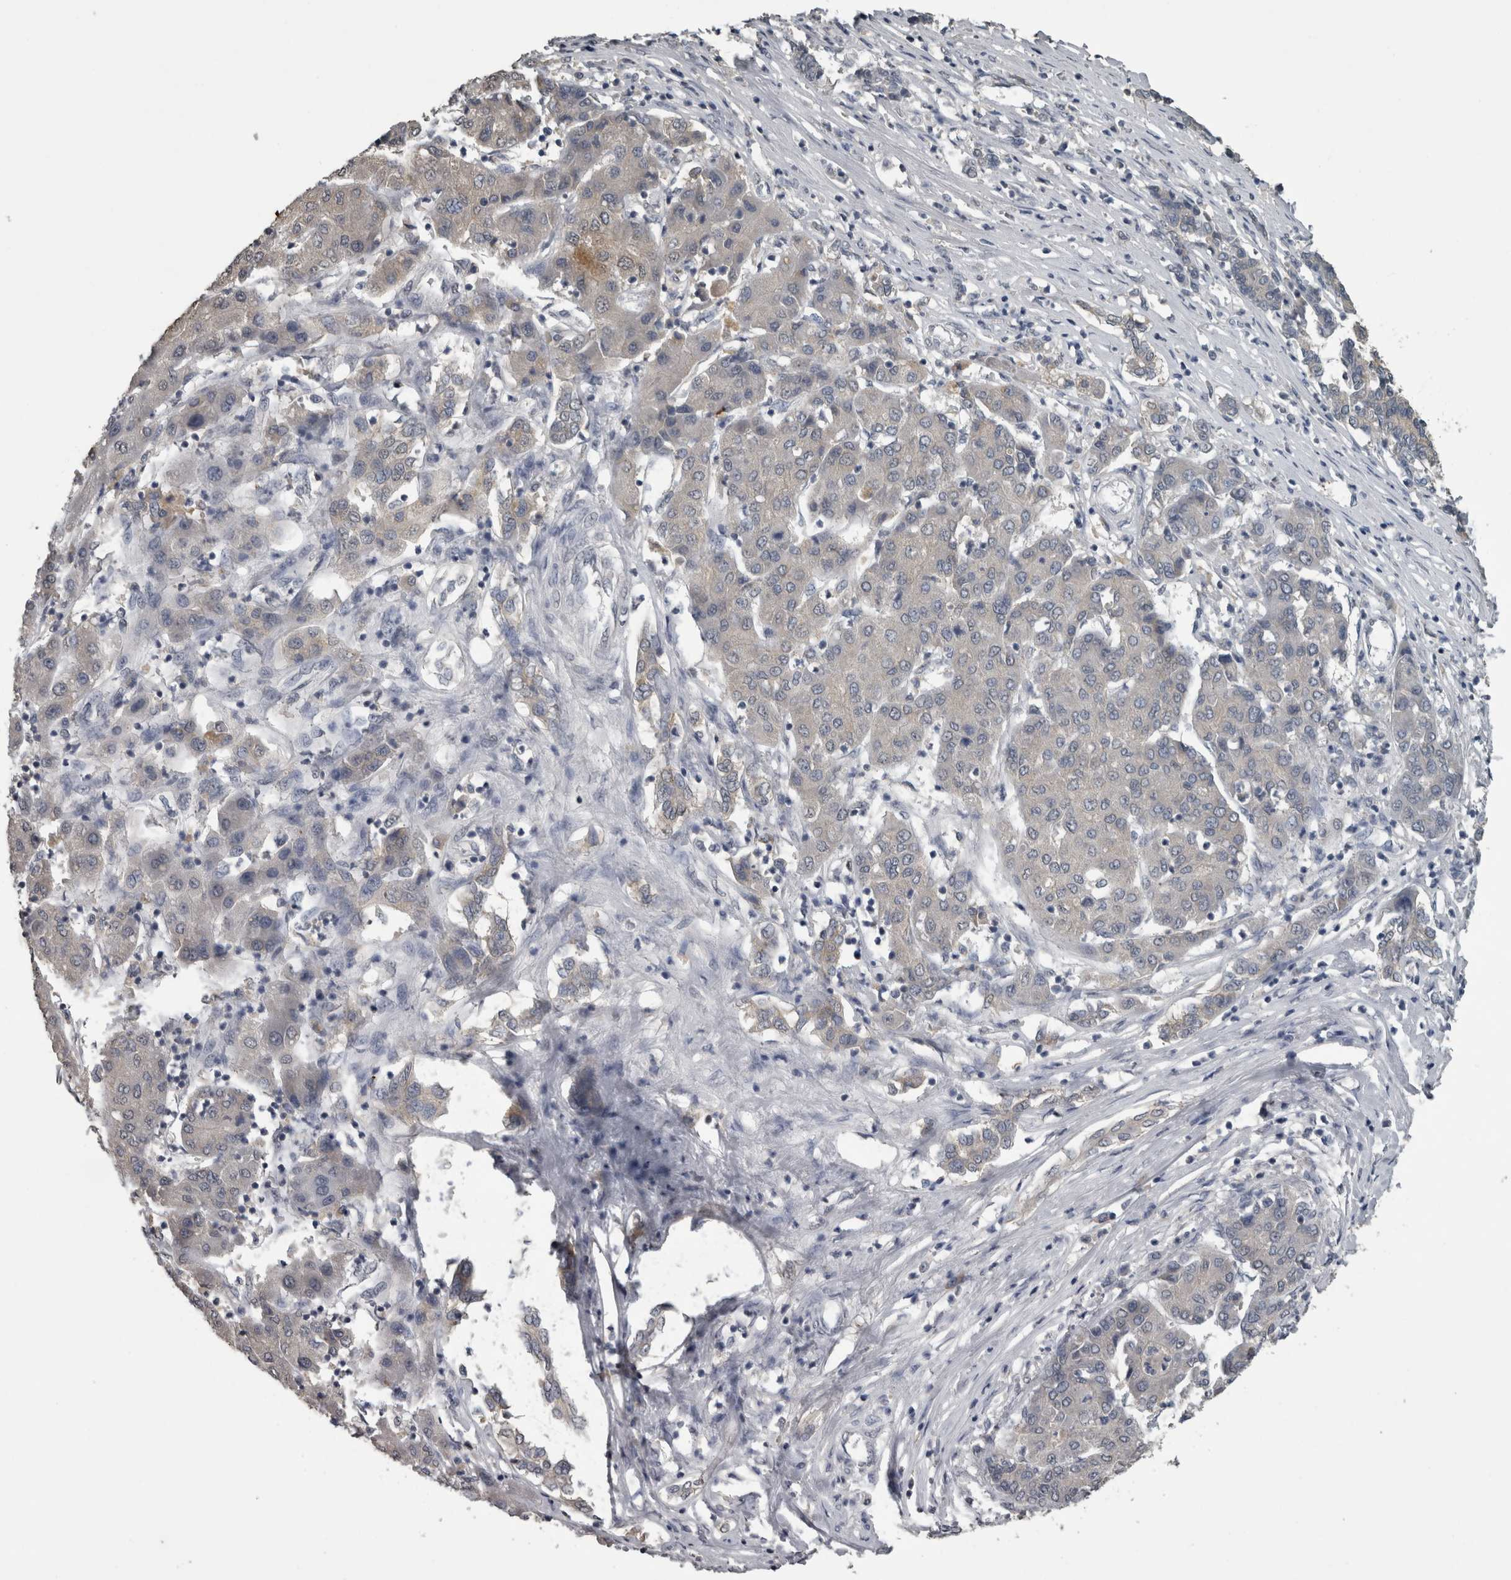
{"staining": {"intensity": "negative", "quantity": "none", "location": "none"}, "tissue": "liver cancer", "cell_type": "Tumor cells", "image_type": "cancer", "snomed": [{"axis": "morphology", "description": "Carcinoma, Hepatocellular, NOS"}, {"axis": "topography", "description": "Liver"}], "caption": "Tumor cells show no significant staining in liver hepatocellular carcinoma. The staining is performed using DAB brown chromogen with nuclei counter-stained in using hematoxylin.", "gene": "PIK3AP1", "patient": {"sex": "male", "age": 65}}